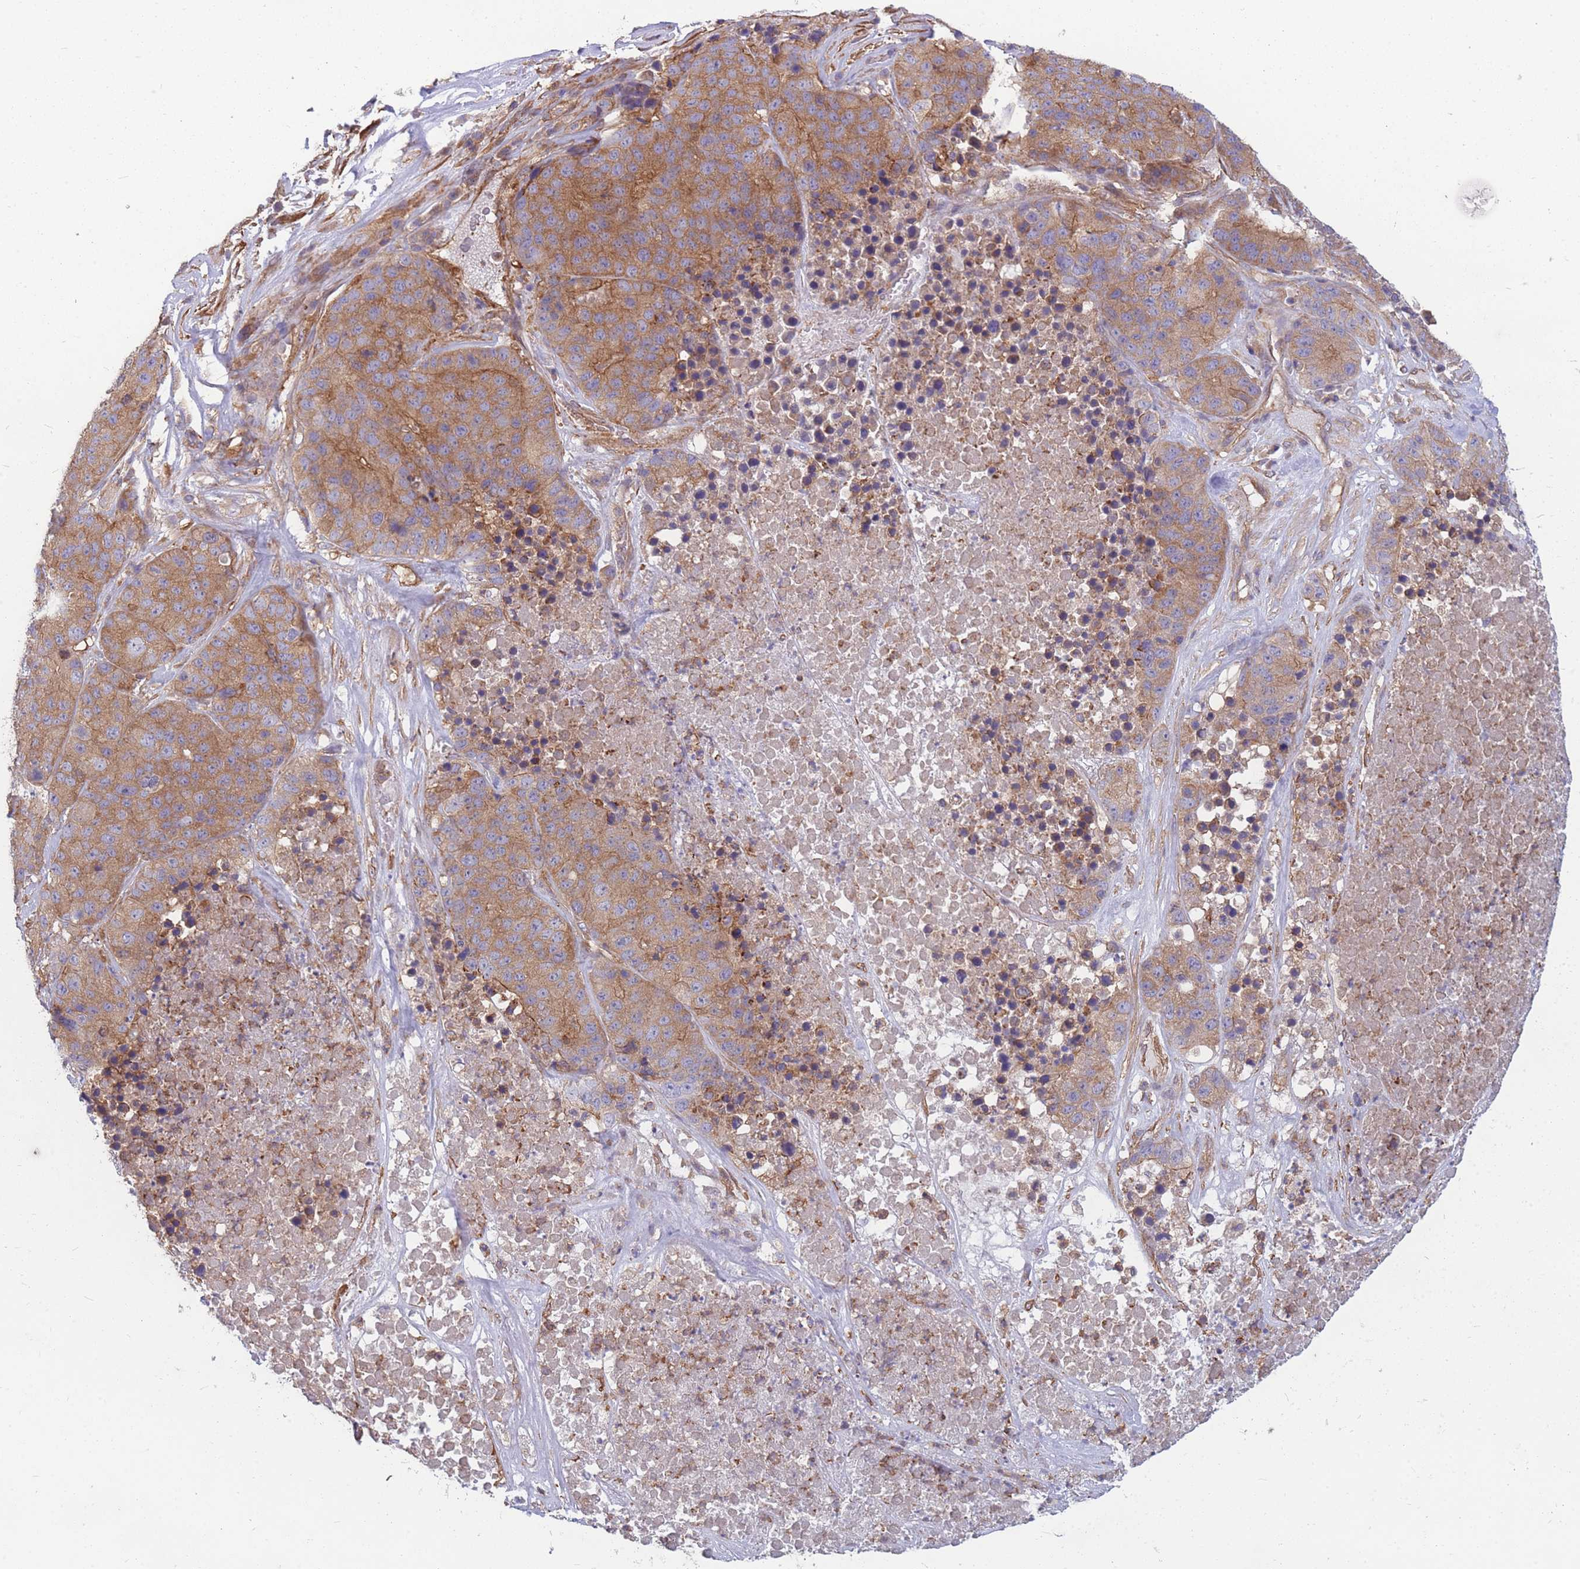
{"staining": {"intensity": "moderate", "quantity": ">75%", "location": "cytoplasmic/membranous"}, "tissue": "stomach cancer", "cell_type": "Tumor cells", "image_type": "cancer", "snomed": [{"axis": "morphology", "description": "Adenocarcinoma, NOS"}, {"axis": "topography", "description": "Stomach"}], "caption": "About >75% of tumor cells in human adenocarcinoma (stomach) reveal moderate cytoplasmic/membranous protein expression as visualized by brown immunohistochemical staining.", "gene": "GGA1", "patient": {"sex": "male", "age": 71}}